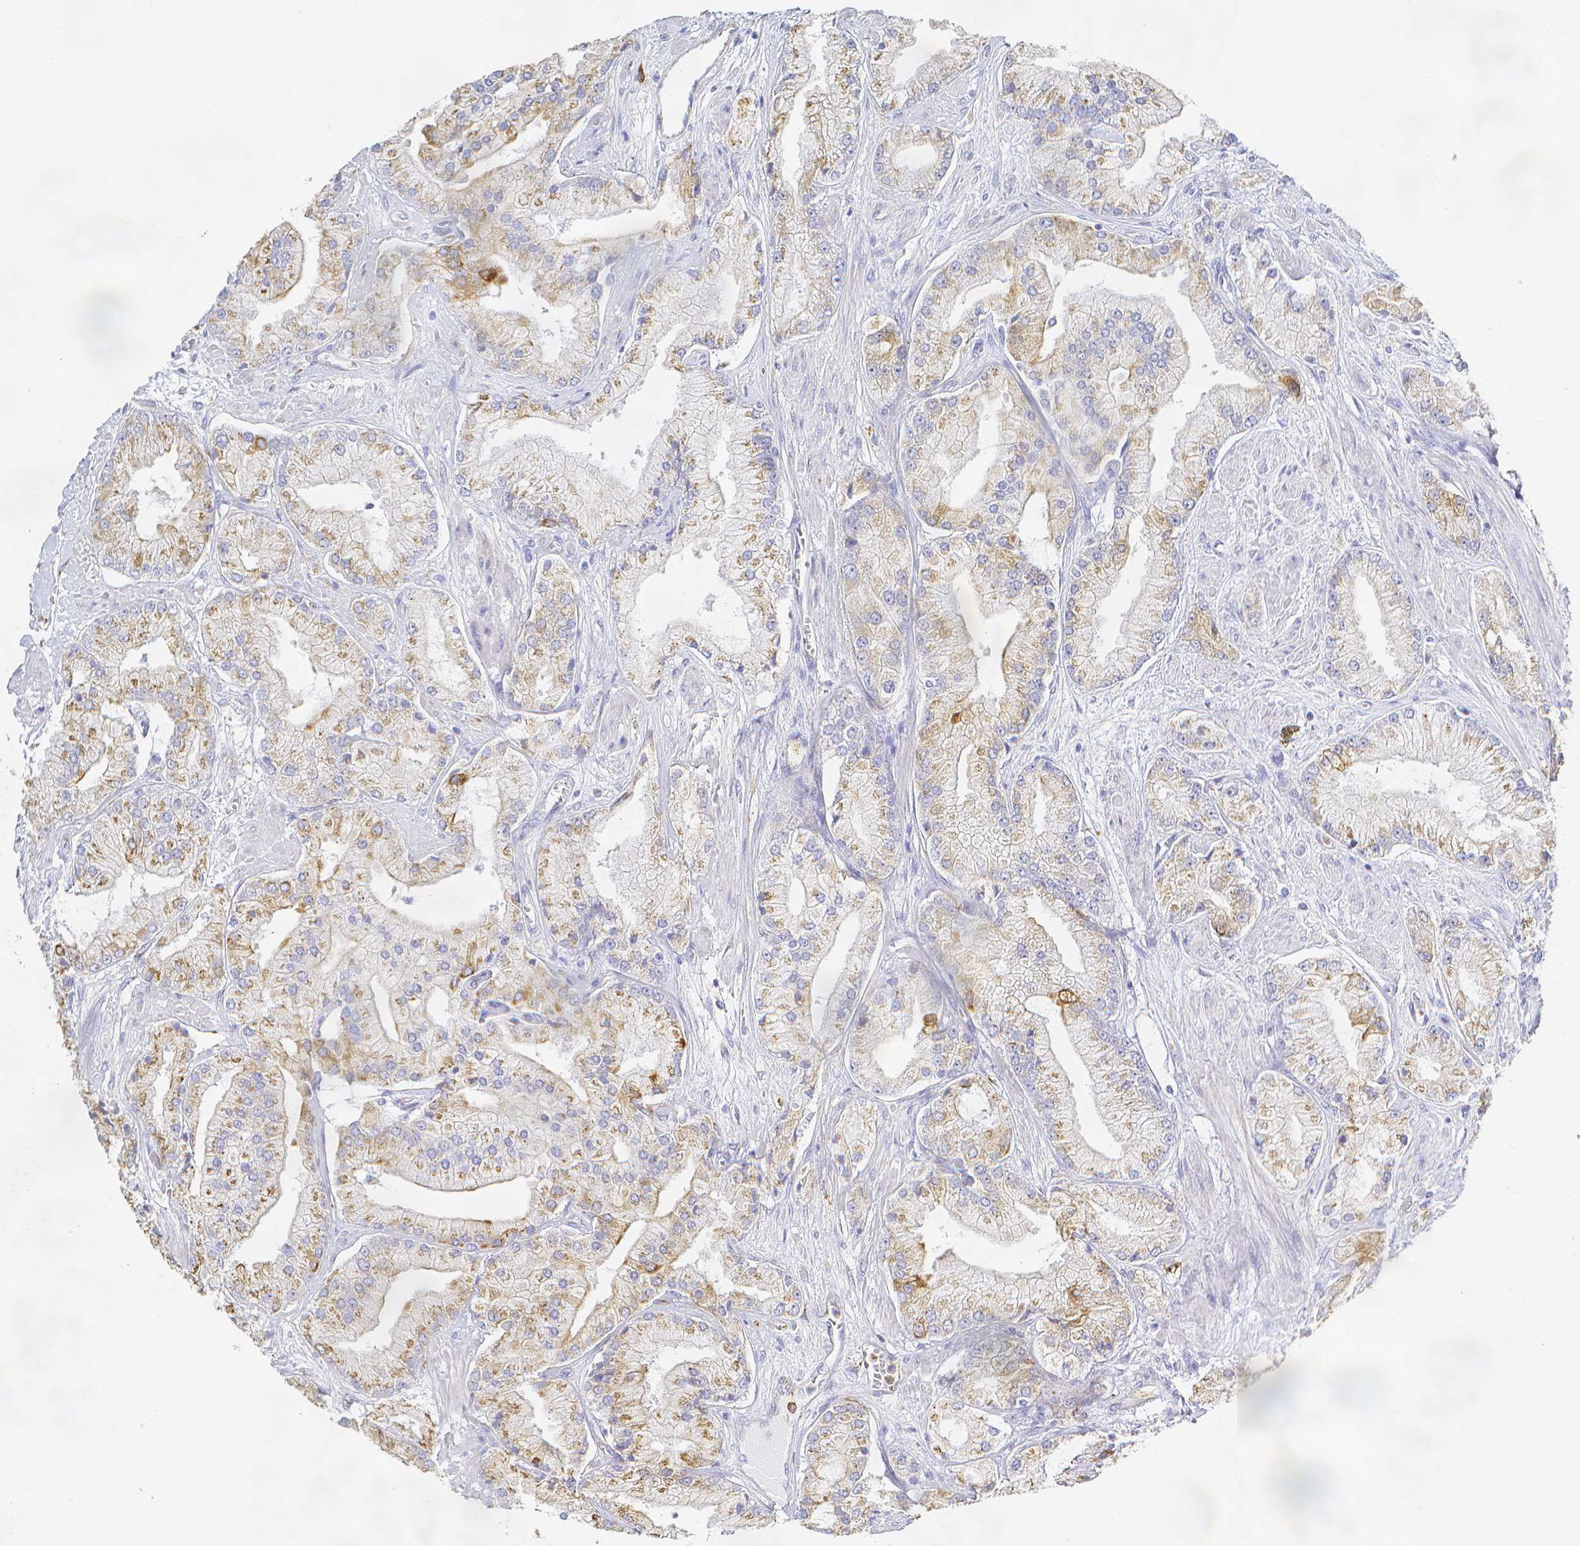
{"staining": {"intensity": "weak", "quantity": "25%-75%", "location": "cytoplasmic/membranous"}, "tissue": "prostate cancer", "cell_type": "Tumor cells", "image_type": "cancer", "snomed": [{"axis": "morphology", "description": "Adenocarcinoma, High grade"}, {"axis": "topography", "description": "Prostate"}], "caption": "Immunohistochemical staining of human high-grade adenocarcinoma (prostate) demonstrates low levels of weak cytoplasmic/membranous positivity in about 25%-75% of tumor cells. The staining was performed using DAB (3,3'-diaminobenzidine) to visualize the protein expression in brown, while the nuclei were stained in blue with hematoxylin (Magnification: 20x).", "gene": "SMURF1", "patient": {"sex": "male", "age": 68}}